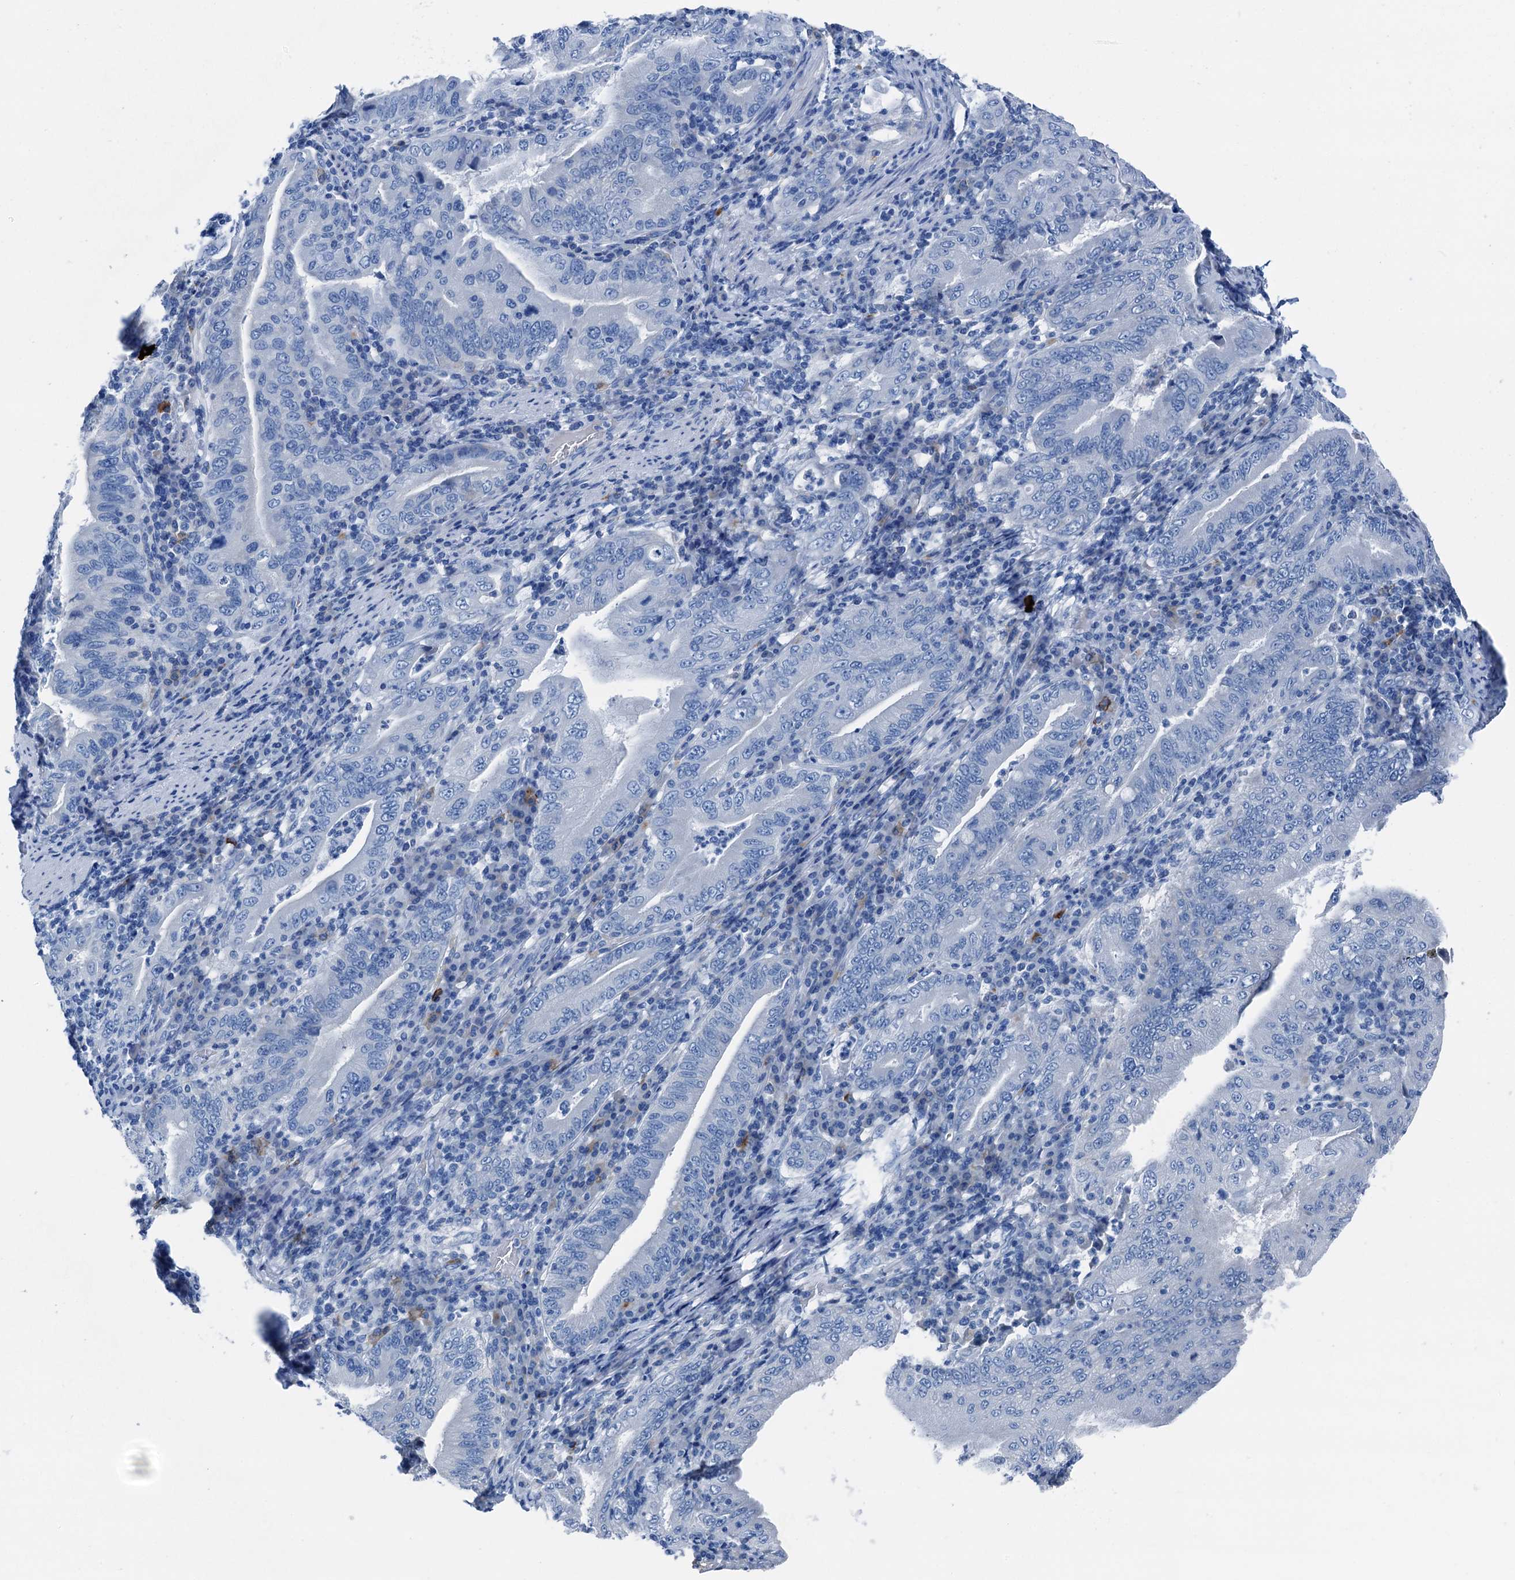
{"staining": {"intensity": "negative", "quantity": "none", "location": "none"}, "tissue": "stomach cancer", "cell_type": "Tumor cells", "image_type": "cancer", "snomed": [{"axis": "morphology", "description": "Normal tissue, NOS"}, {"axis": "morphology", "description": "Adenocarcinoma, NOS"}, {"axis": "topography", "description": "Esophagus"}, {"axis": "topography", "description": "Stomach, upper"}, {"axis": "topography", "description": "Peripheral nerve tissue"}], "caption": "A micrograph of stomach adenocarcinoma stained for a protein displays no brown staining in tumor cells.", "gene": "C1QTNF4", "patient": {"sex": "male", "age": 62}}